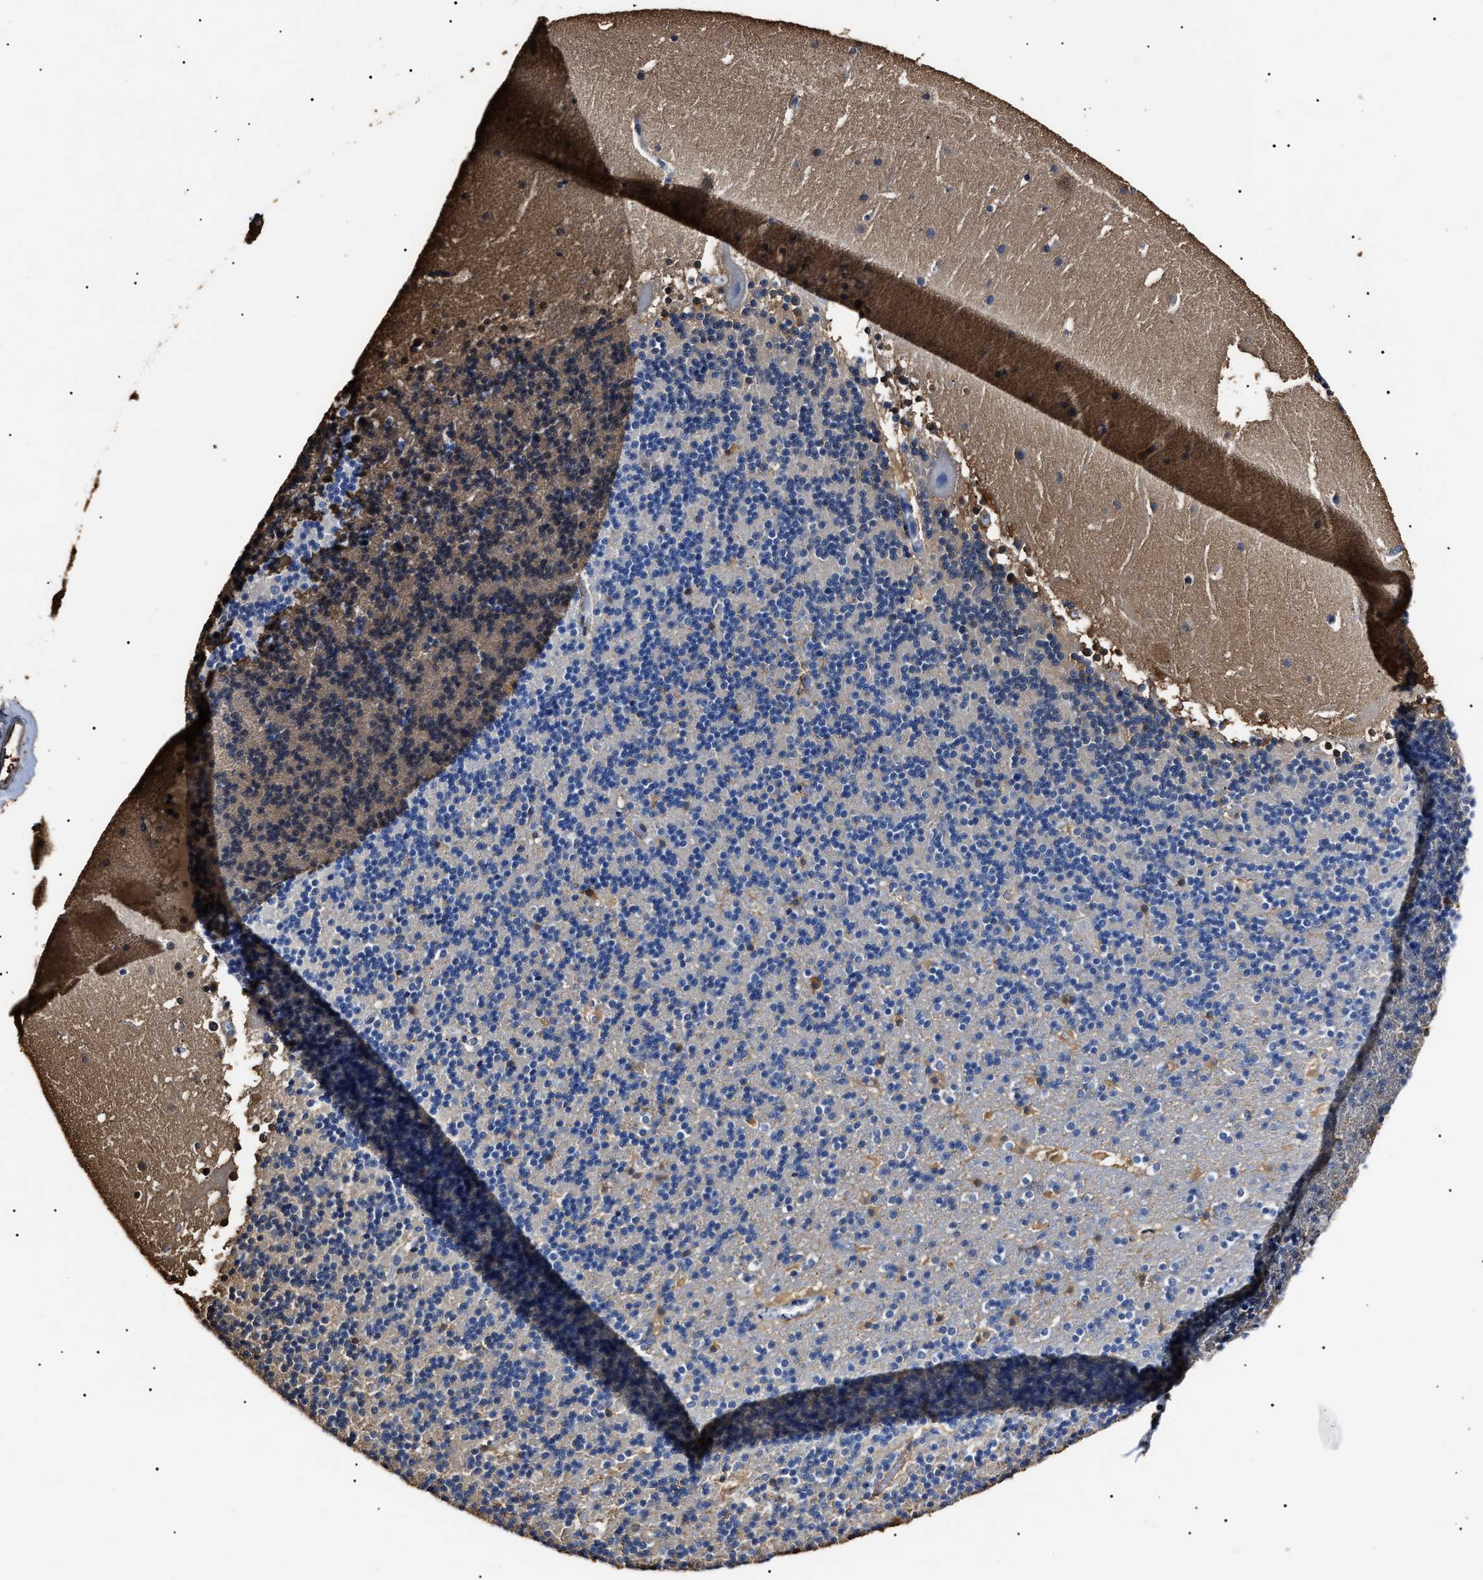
{"staining": {"intensity": "negative", "quantity": "none", "location": "none"}, "tissue": "cerebellum", "cell_type": "Cells in granular layer", "image_type": "normal", "snomed": [{"axis": "morphology", "description": "Normal tissue, NOS"}, {"axis": "topography", "description": "Cerebellum"}], "caption": "There is no significant expression in cells in granular layer of cerebellum. Nuclei are stained in blue.", "gene": "ALDH1A1", "patient": {"sex": "male", "age": 45}}